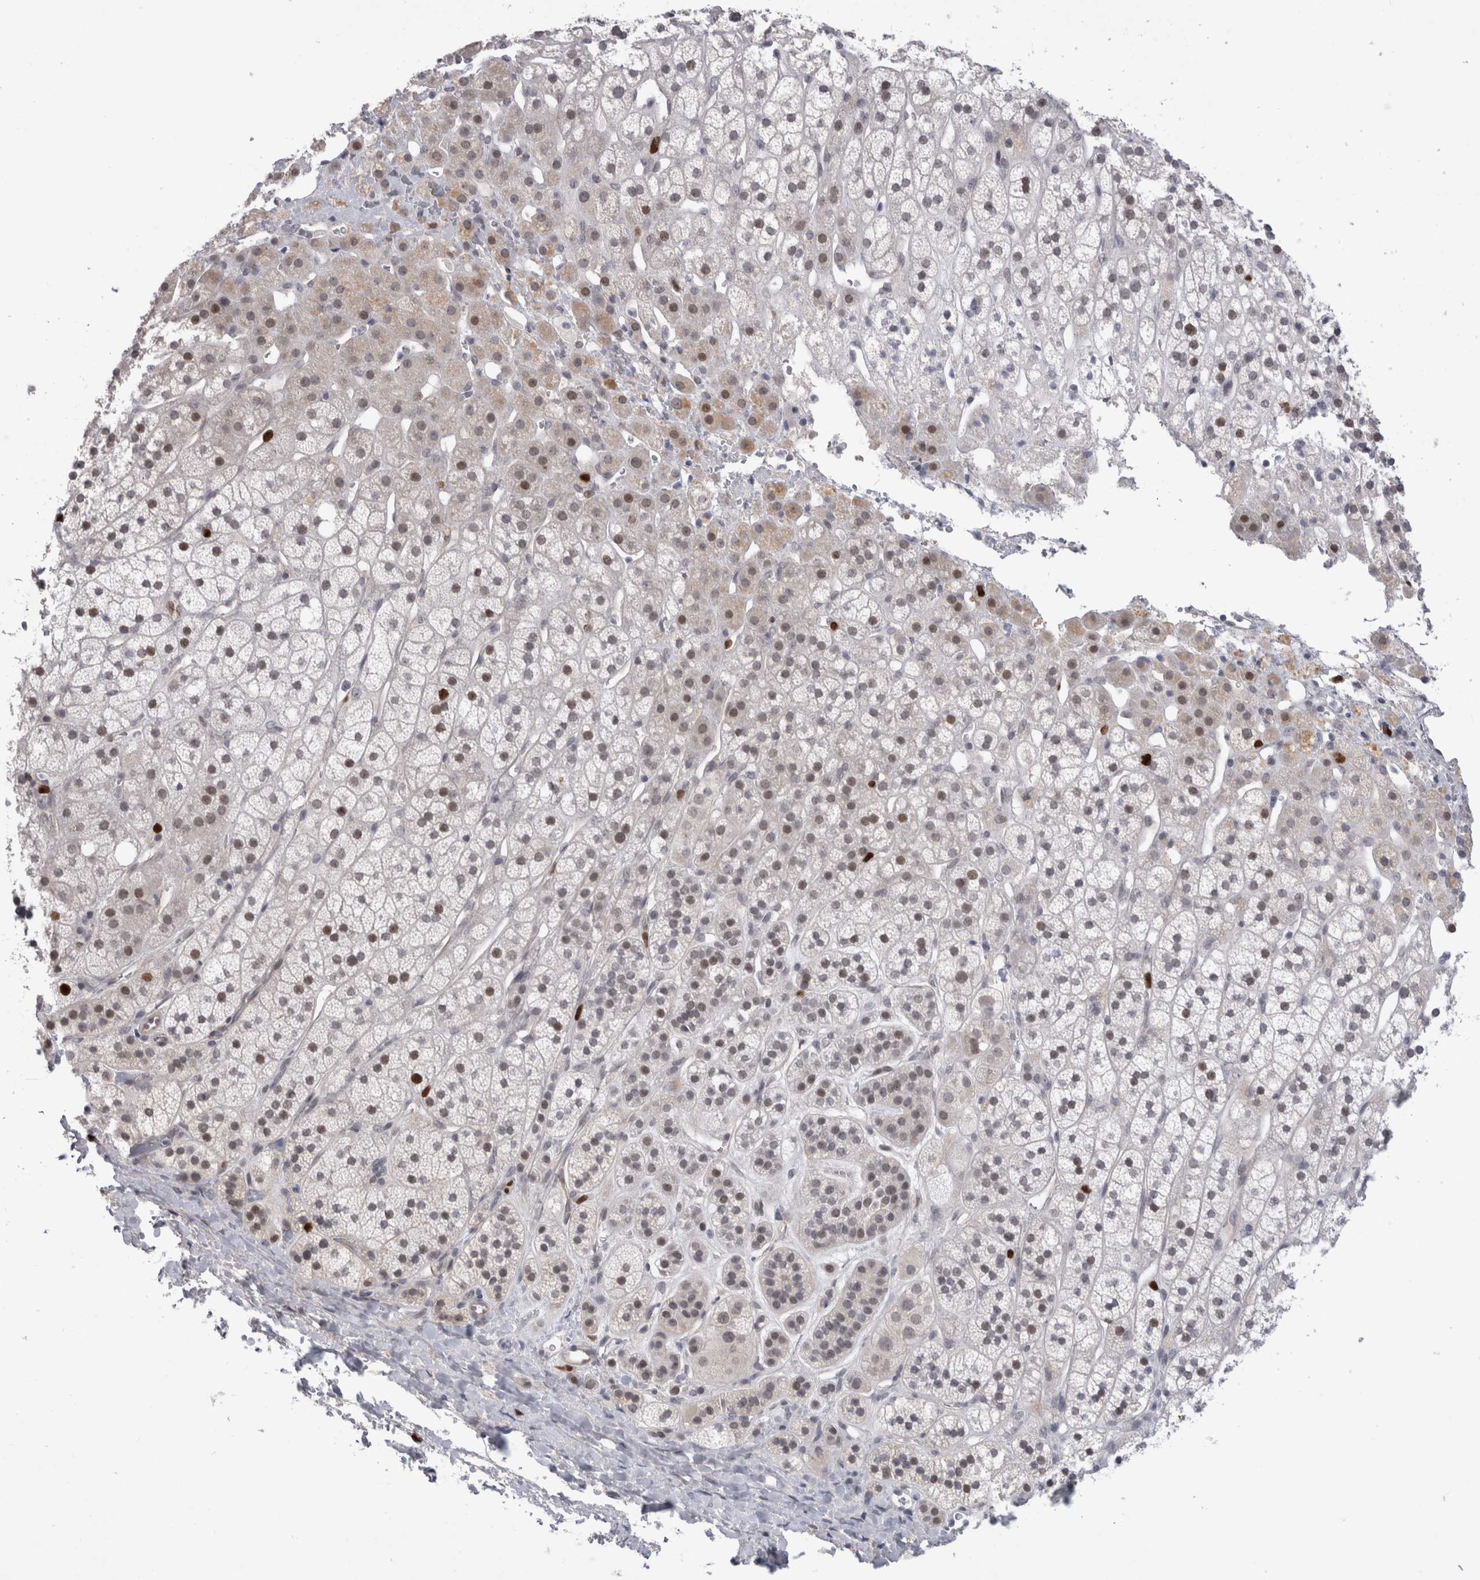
{"staining": {"intensity": "moderate", "quantity": "<25%", "location": "cytoplasmic/membranous,nuclear"}, "tissue": "adrenal gland", "cell_type": "Glandular cells", "image_type": "normal", "snomed": [{"axis": "morphology", "description": "Normal tissue, NOS"}, {"axis": "topography", "description": "Adrenal gland"}], "caption": "IHC (DAB (3,3'-diaminobenzidine)) staining of normal human adrenal gland displays moderate cytoplasmic/membranous,nuclear protein staining in about <25% of glandular cells.", "gene": "KIF18B", "patient": {"sex": "male", "age": 56}}